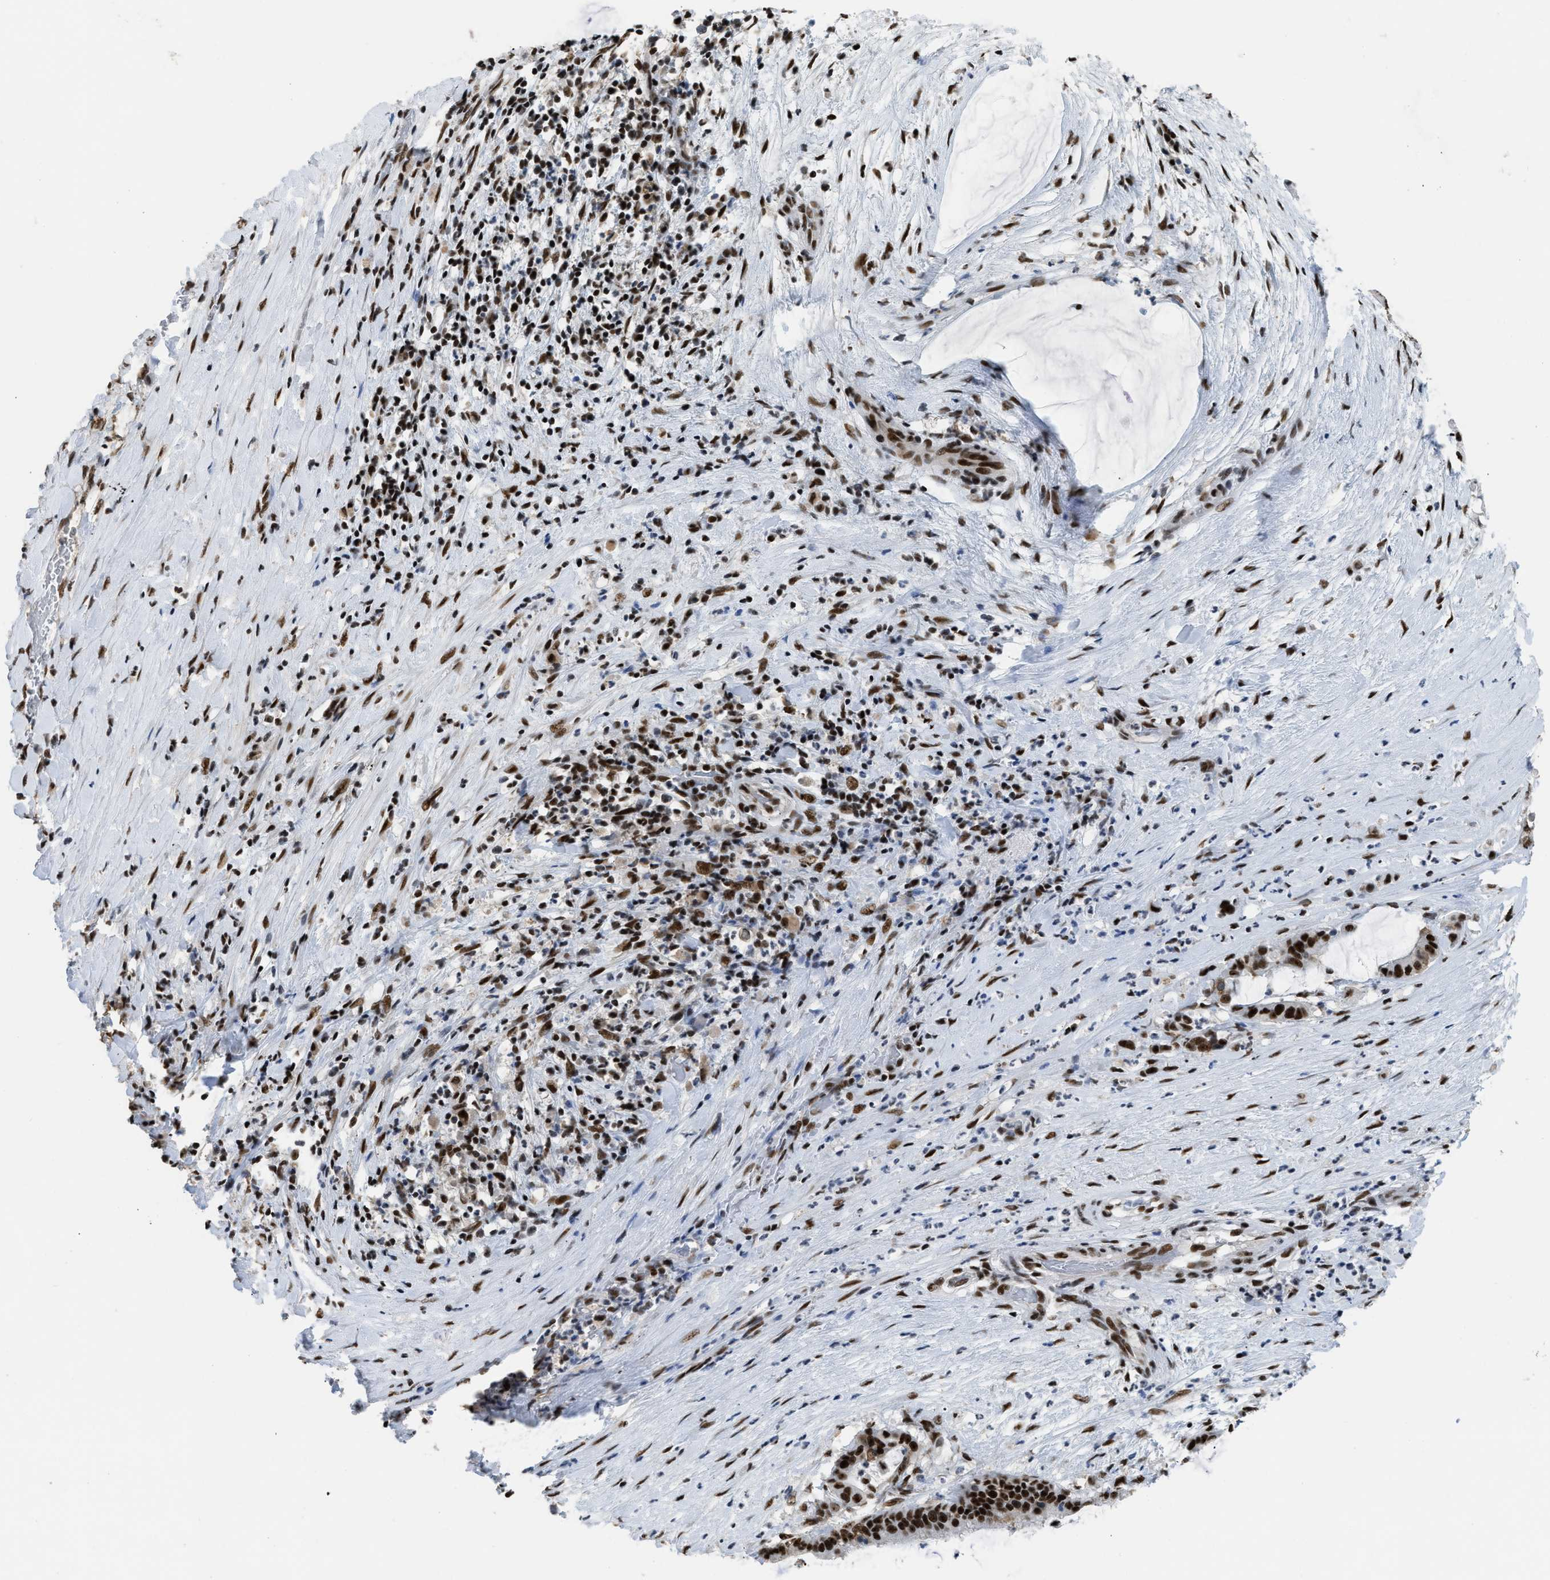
{"staining": {"intensity": "strong", "quantity": ">75%", "location": "nuclear"}, "tissue": "pancreatic cancer", "cell_type": "Tumor cells", "image_type": "cancer", "snomed": [{"axis": "morphology", "description": "Adenocarcinoma, NOS"}, {"axis": "topography", "description": "Pancreas"}], "caption": "Brown immunohistochemical staining in human adenocarcinoma (pancreatic) displays strong nuclear positivity in about >75% of tumor cells.", "gene": "SCAF4", "patient": {"sex": "male", "age": 41}}